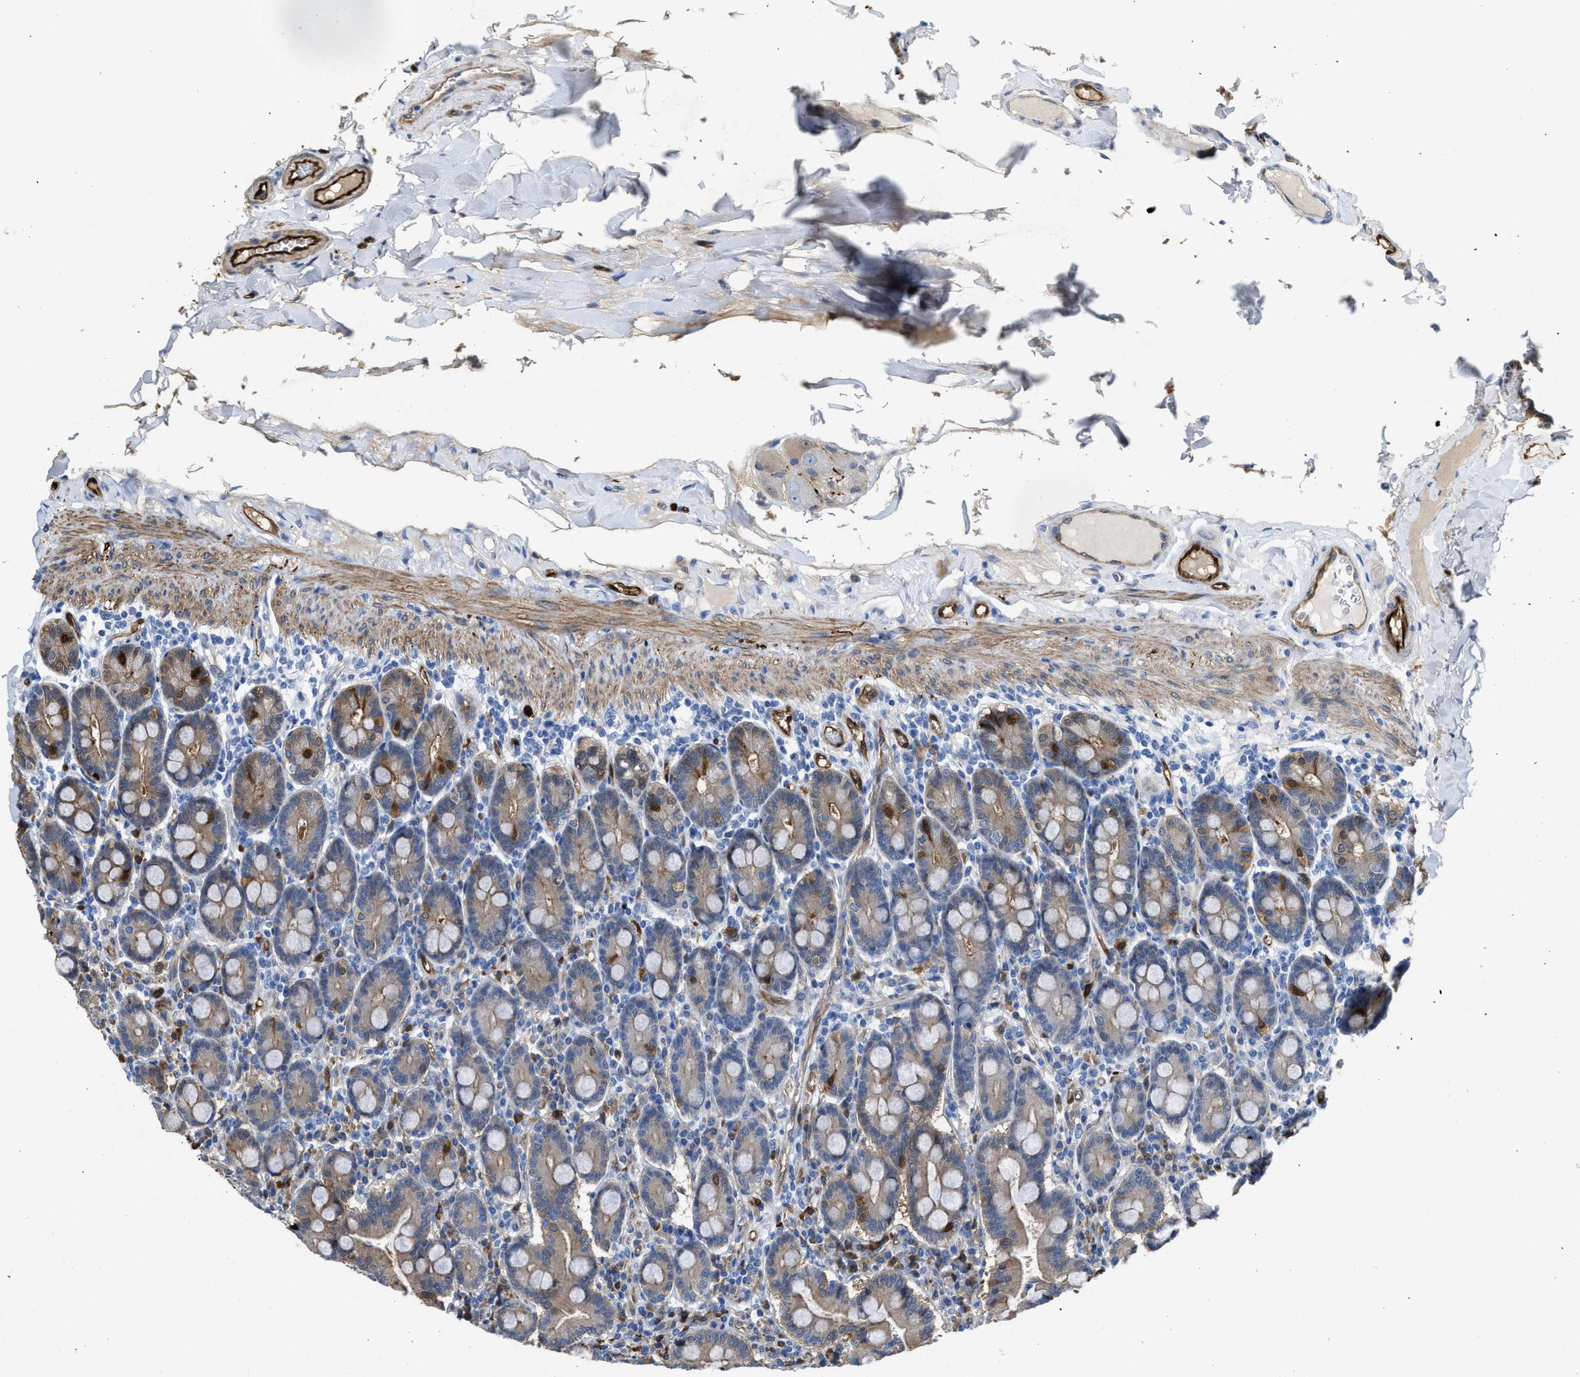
{"staining": {"intensity": "moderate", "quantity": "25%-75%", "location": "cytoplasmic/membranous"}, "tissue": "duodenum", "cell_type": "Glandular cells", "image_type": "normal", "snomed": [{"axis": "morphology", "description": "Normal tissue, NOS"}, {"axis": "topography", "description": "Duodenum"}], "caption": "Immunohistochemical staining of normal duodenum exhibits moderate cytoplasmic/membranous protein positivity in about 25%-75% of glandular cells.", "gene": "ASS1", "patient": {"sex": "male", "age": 50}}